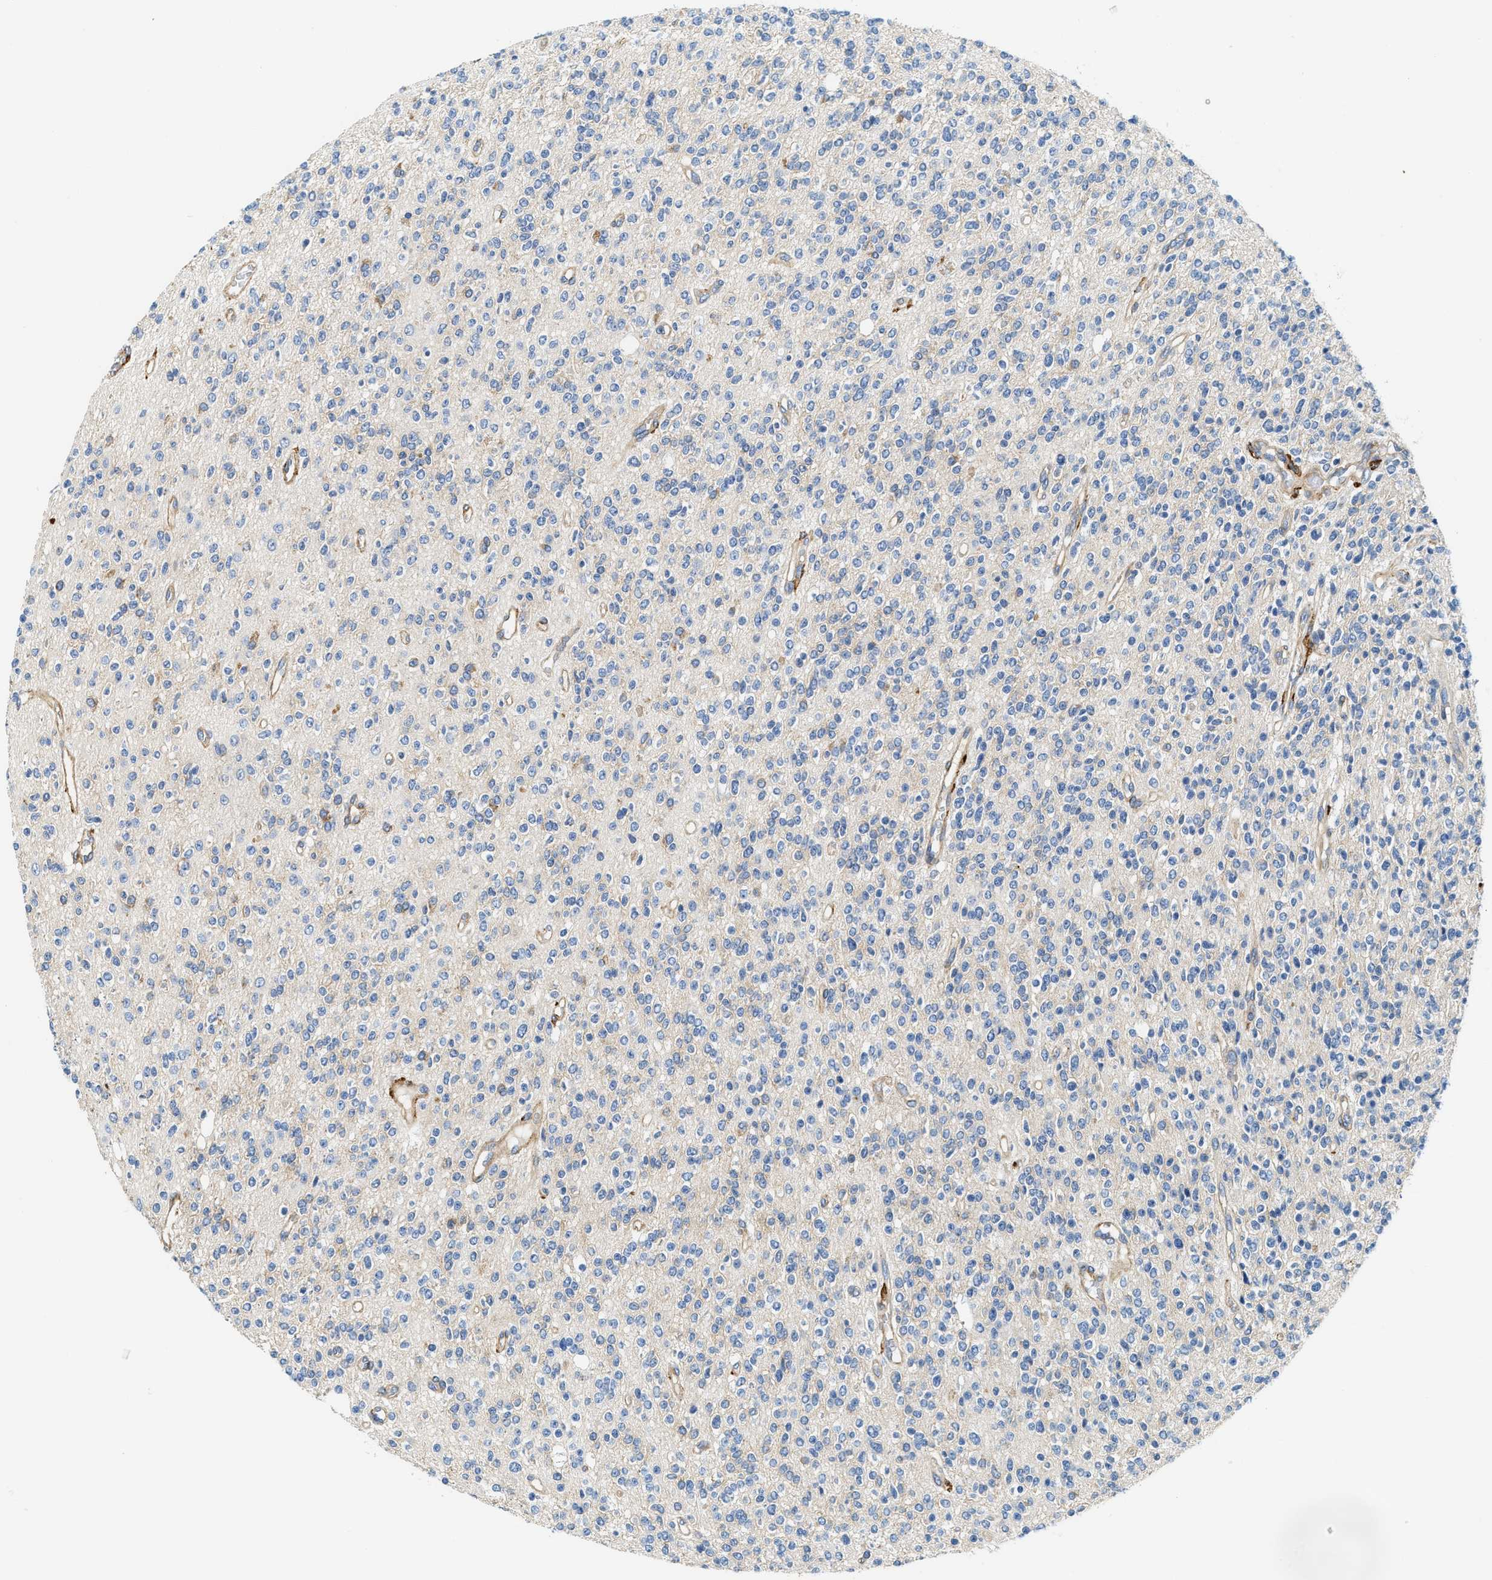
{"staining": {"intensity": "negative", "quantity": "none", "location": "none"}, "tissue": "glioma", "cell_type": "Tumor cells", "image_type": "cancer", "snomed": [{"axis": "morphology", "description": "Glioma, malignant, High grade"}, {"axis": "topography", "description": "Brain"}], "caption": "Tumor cells are negative for brown protein staining in glioma. (Stains: DAB (3,3'-diaminobenzidine) immunohistochemistry with hematoxylin counter stain, Microscopy: brightfield microscopy at high magnification).", "gene": "NSUN7", "patient": {"sex": "male", "age": 34}}